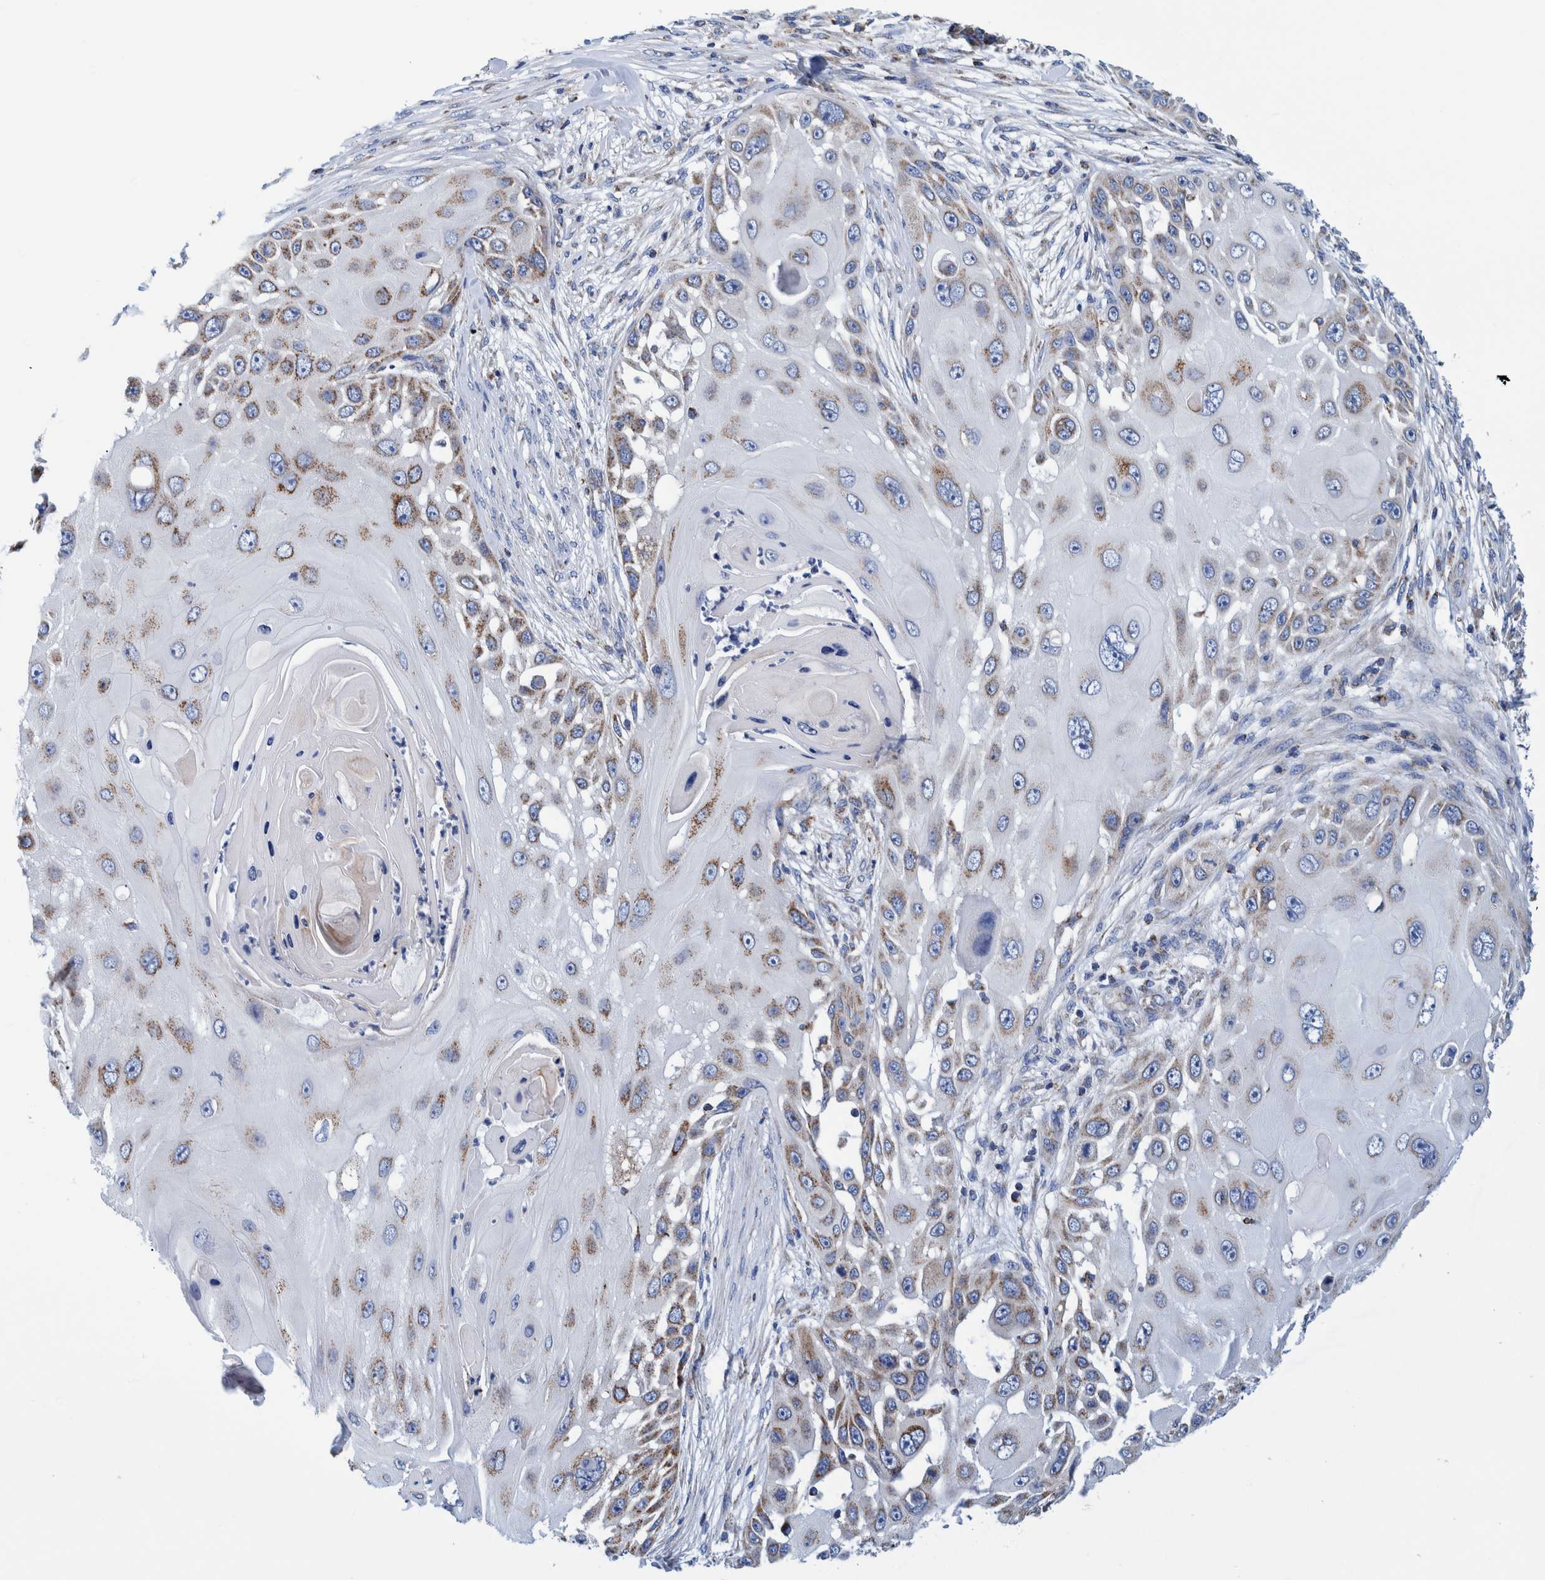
{"staining": {"intensity": "moderate", "quantity": "<25%", "location": "cytoplasmic/membranous"}, "tissue": "skin cancer", "cell_type": "Tumor cells", "image_type": "cancer", "snomed": [{"axis": "morphology", "description": "Squamous cell carcinoma, NOS"}, {"axis": "topography", "description": "Skin"}], "caption": "The photomicrograph reveals immunohistochemical staining of skin cancer. There is moderate cytoplasmic/membranous positivity is appreciated in approximately <25% of tumor cells. Using DAB (brown) and hematoxylin (blue) stains, captured at high magnification using brightfield microscopy.", "gene": "BZW2", "patient": {"sex": "female", "age": 44}}